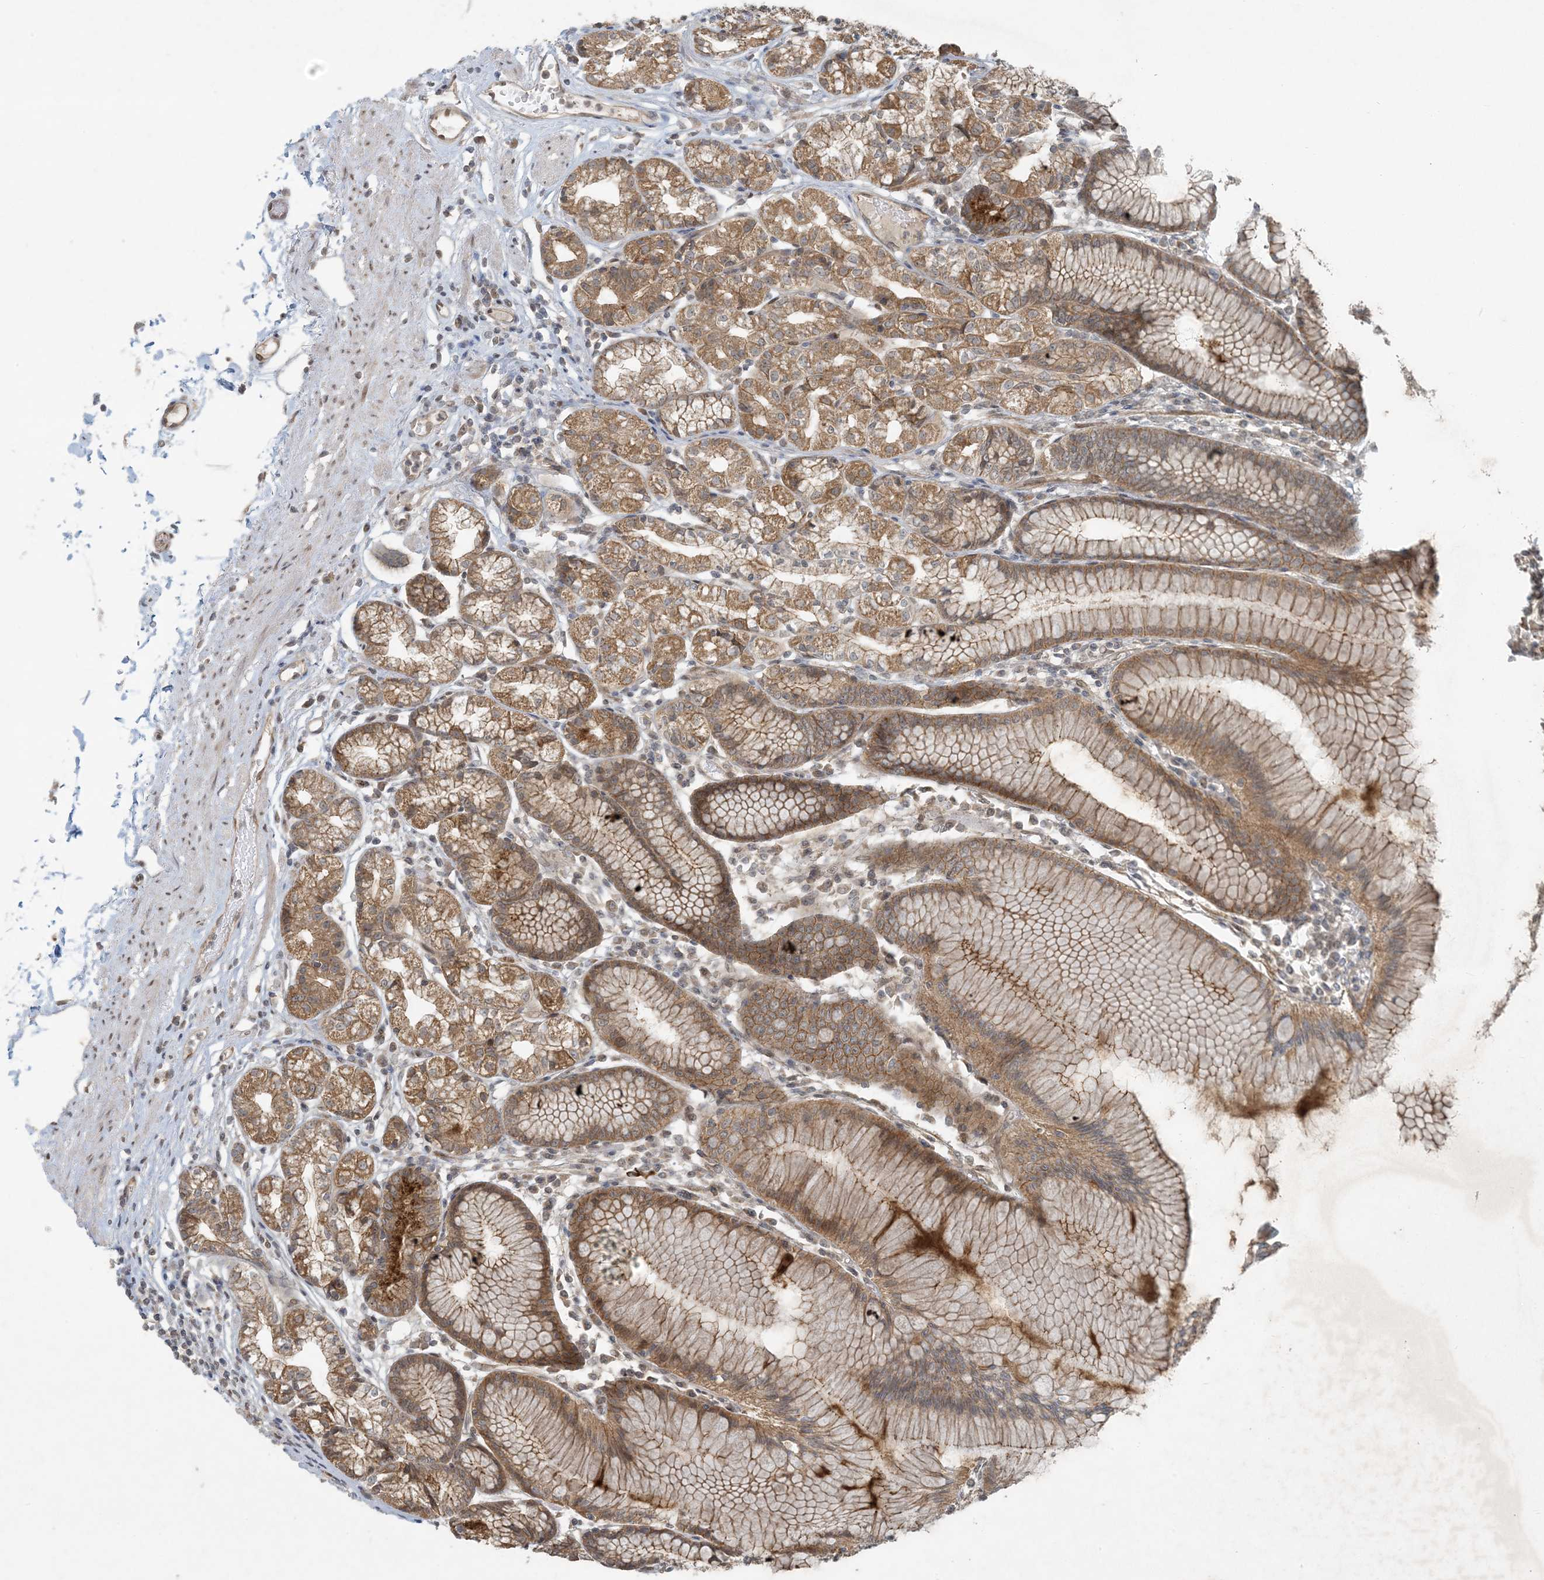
{"staining": {"intensity": "moderate", "quantity": ">75%", "location": "cytoplasmic/membranous"}, "tissue": "stomach", "cell_type": "Glandular cells", "image_type": "normal", "snomed": [{"axis": "morphology", "description": "Normal tissue, NOS"}, {"axis": "topography", "description": "Stomach"}], "caption": "This photomicrograph reveals immunohistochemistry (IHC) staining of unremarkable human stomach, with medium moderate cytoplasmic/membranous staining in about >75% of glandular cells.", "gene": "BCORL1", "patient": {"sex": "female", "age": 57}}